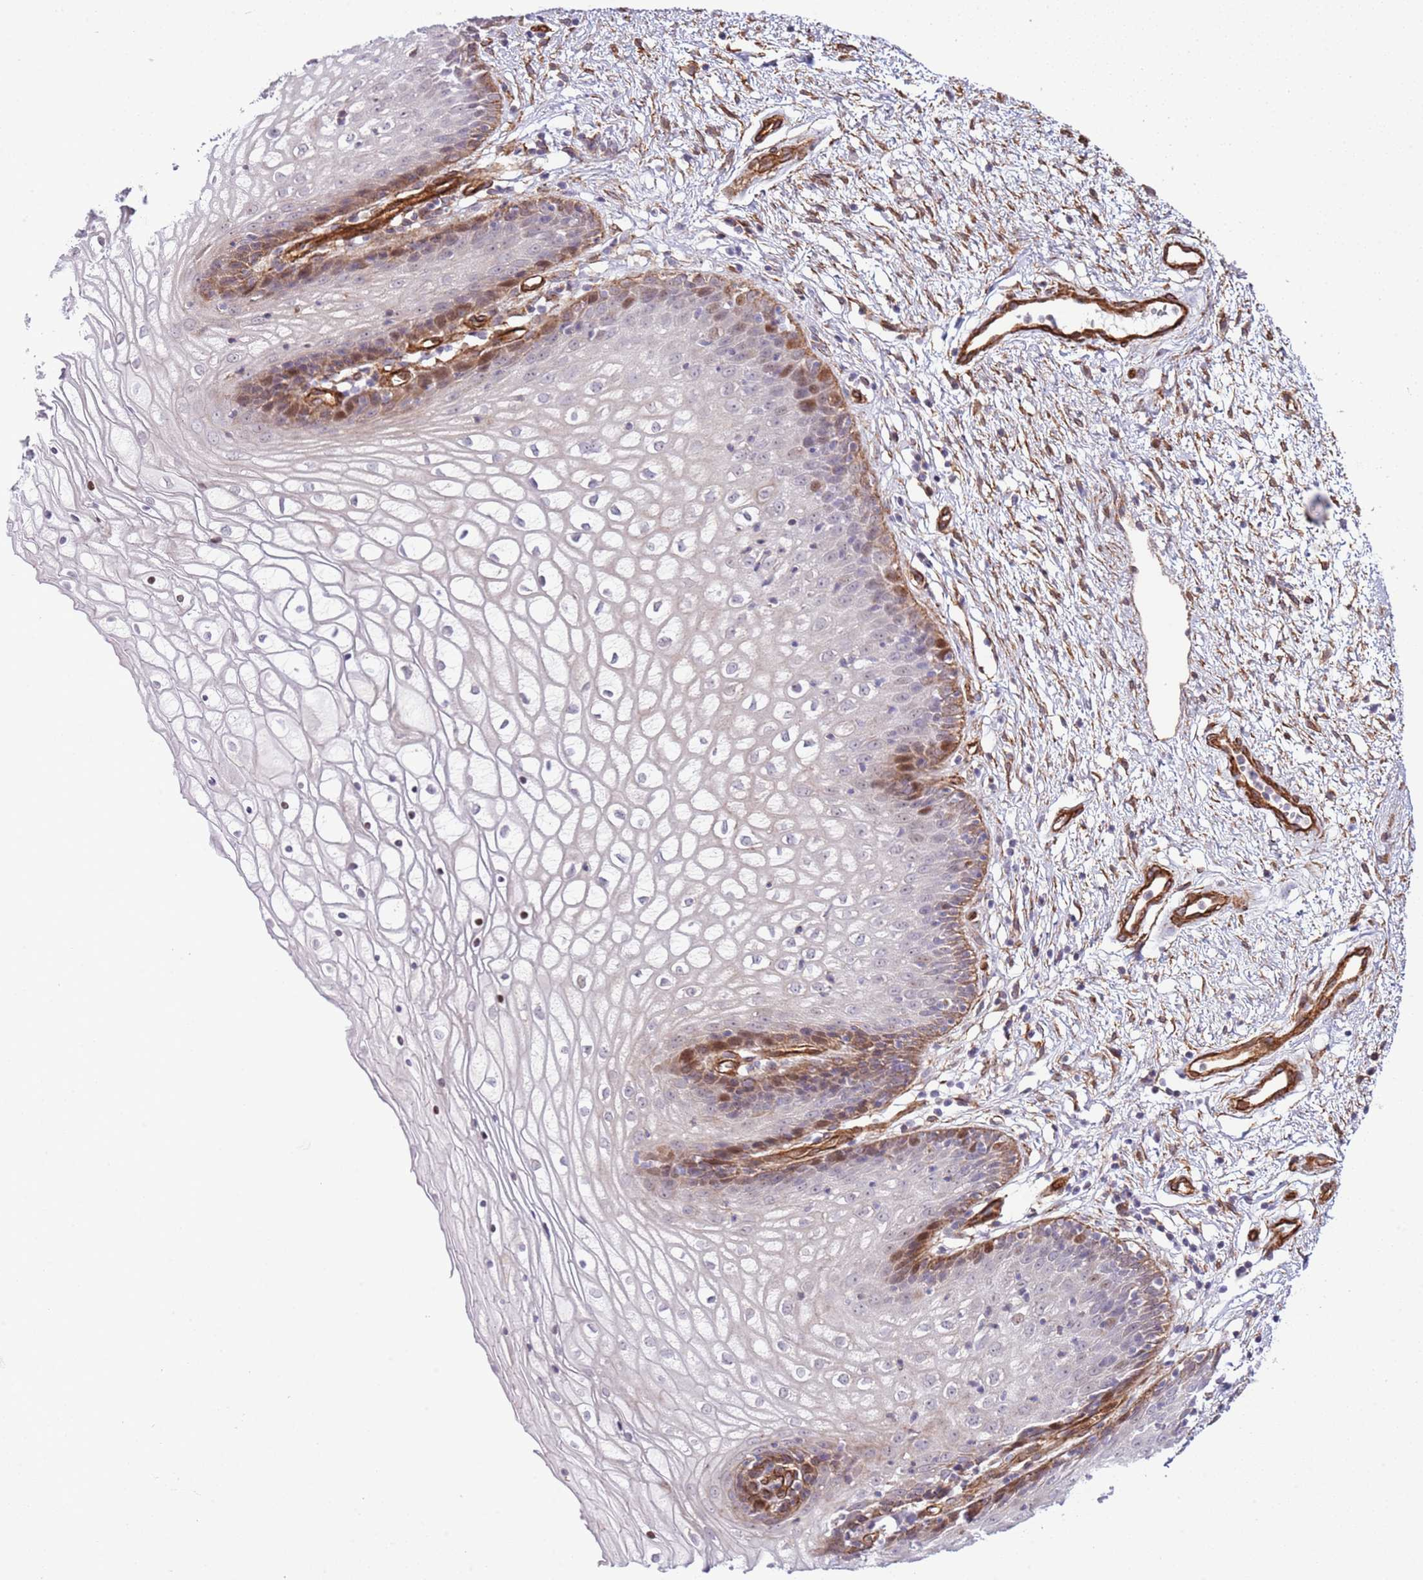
{"staining": {"intensity": "moderate", "quantity": "<25%", "location": "cytoplasmic/membranous,nuclear"}, "tissue": "vagina", "cell_type": "Squamous epithelial cells", "image_type": "normal", "snomed": [{"axis": "morphology", "description": "Normal tissue, NOS"}, {"axis": "topography", "description": "Vagina"}], "caption": "This histopathology image shows benign vagina stained with immunohistochemistry (IHC) to label a protein in brown. The cytoplasmic/membranous,nuclear of squamous epithelial cells show moderate positivity for the protein. Nuclei are counter-stained blue.", "gene": "NEK3", "patient": {"sex": "female", "age": 34}}